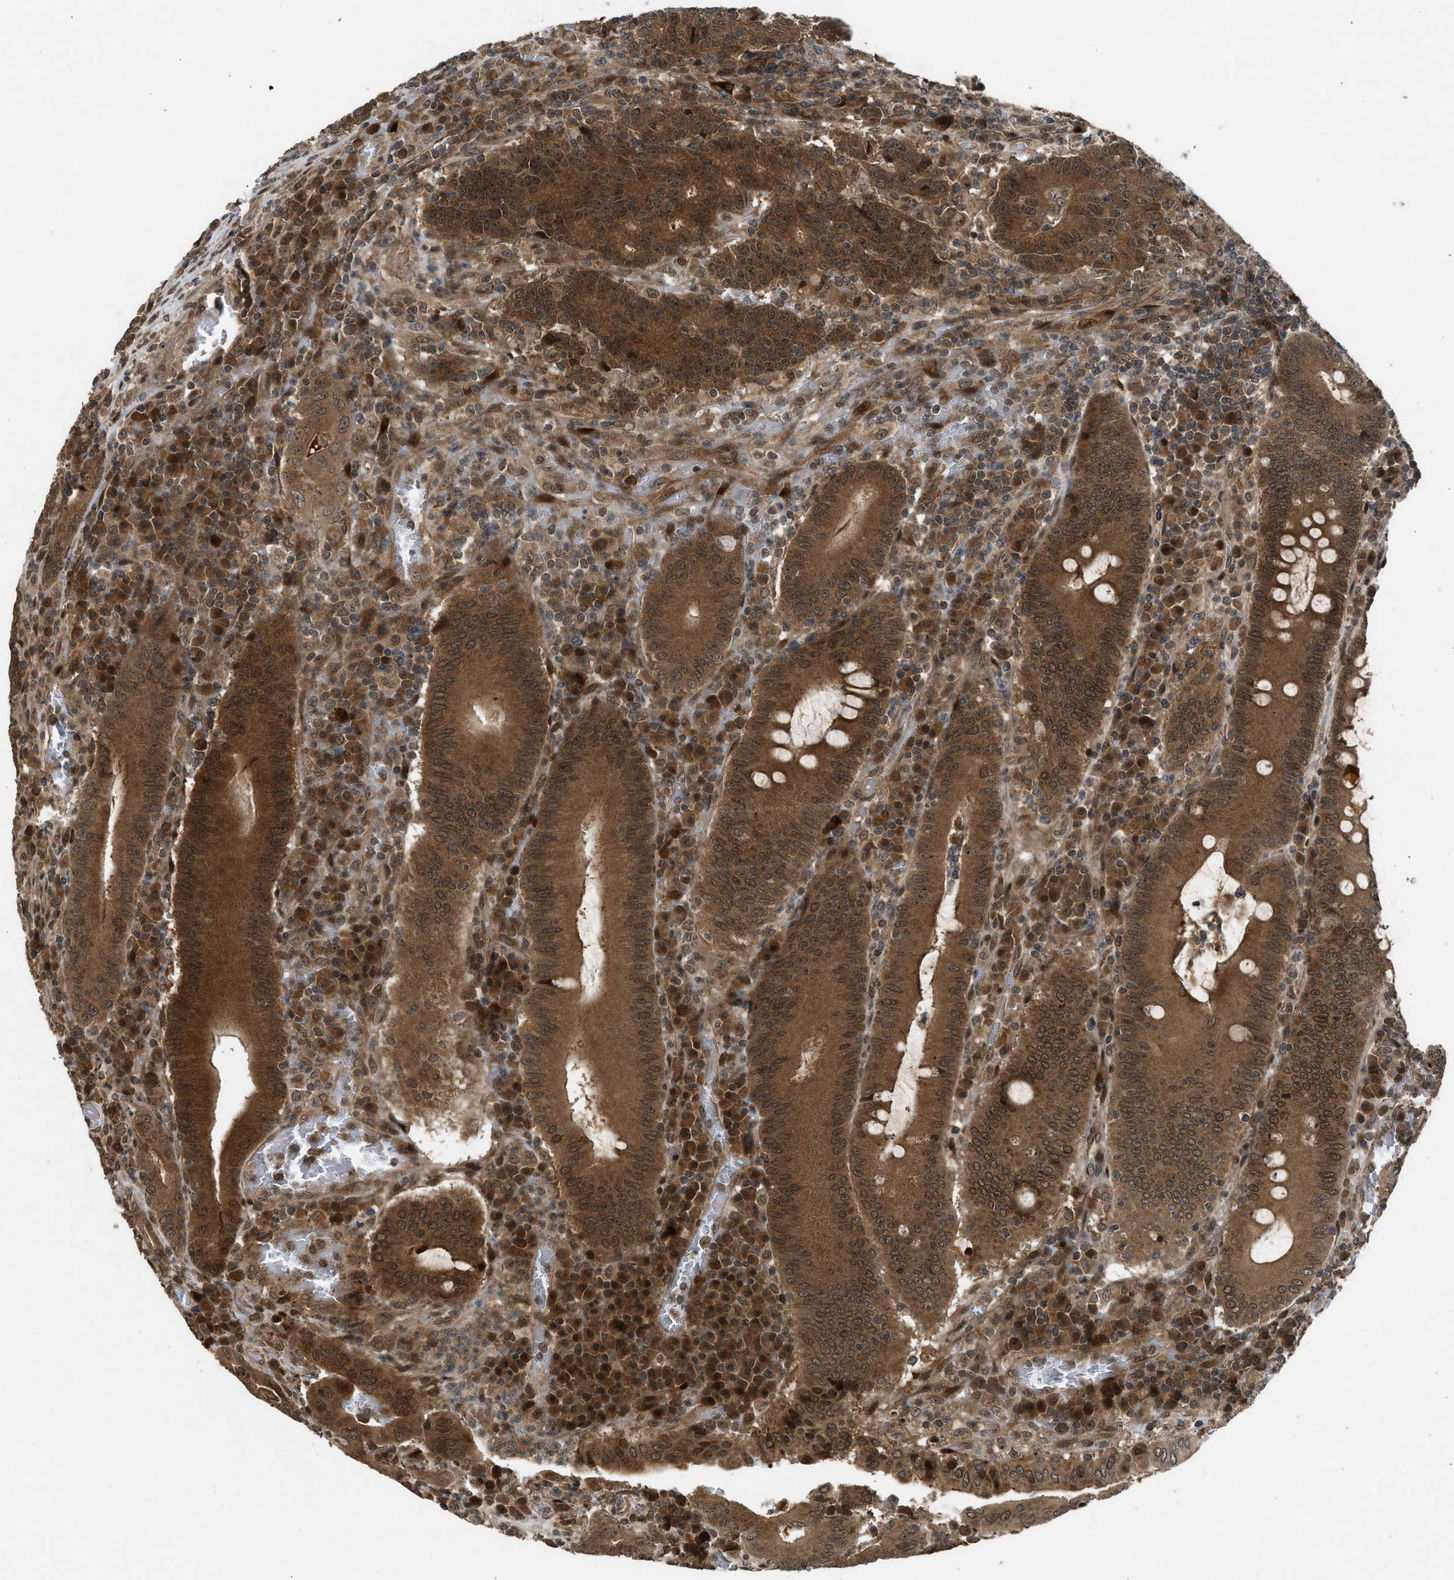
{"staining": {"intensity": "strong", "quantity": ">75%", "location": "cytoplasmic/membranous"}, "tissue": "colorectal cancer", "cell_type": "Tumor cells", "image_type": "cancer", "snomed": [{"axis": "morphology", "description": "Normal tissue, NOS"}, {"axis": "morphology", "description": "Adenocarcinoma, NOS"}, {"axis": "topography", "description": "Colon"}], "caption": "Protein staining of adenocarcinoma (colorectal) tissue reveals strong cytoplasmic/membranous positivity in approximately >75% of tumor cells.", "gene": "TXNL1", "patient": {"sex": "female", "age": 75}}